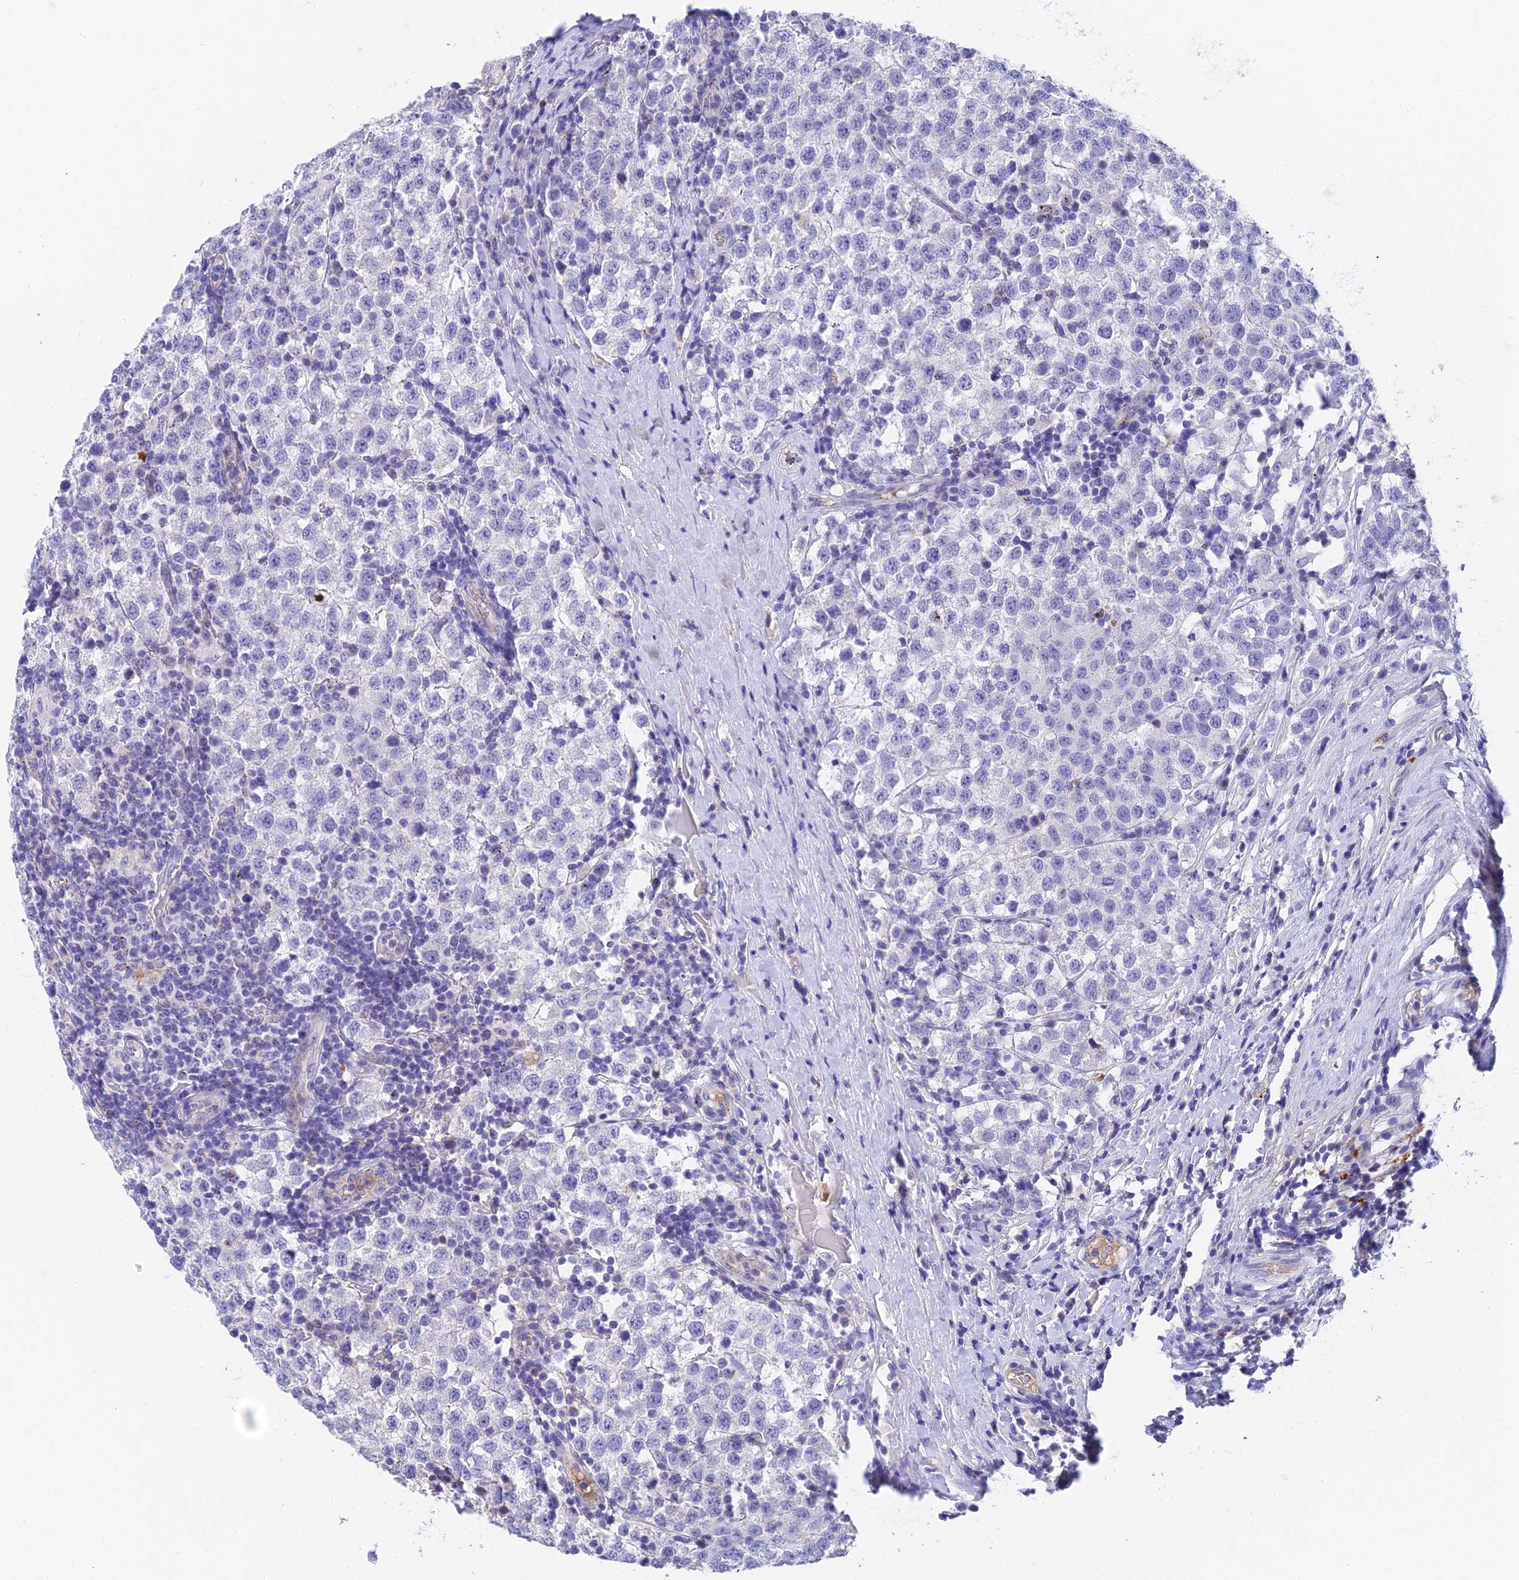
{"staining": {"intensity": "negative", "quantity": "none", "location": "none"}, "tissue": "testis cancer", "cell_type": "Tumor cells", "image_type": "cancer", "snomed": [{"axis": "morphology", "description": "Seminoma, NOS"}, {"axis": "topography", "description": "Testis"}], "caption": "Immunohistochemistry (IHC) of seminoma (testis) shows no expression in tumor cells. (IHC, brightfield microscopy, high magnification).", "gene": "ADAMTS13", "patient": {"sex": "male", "age": 34}}